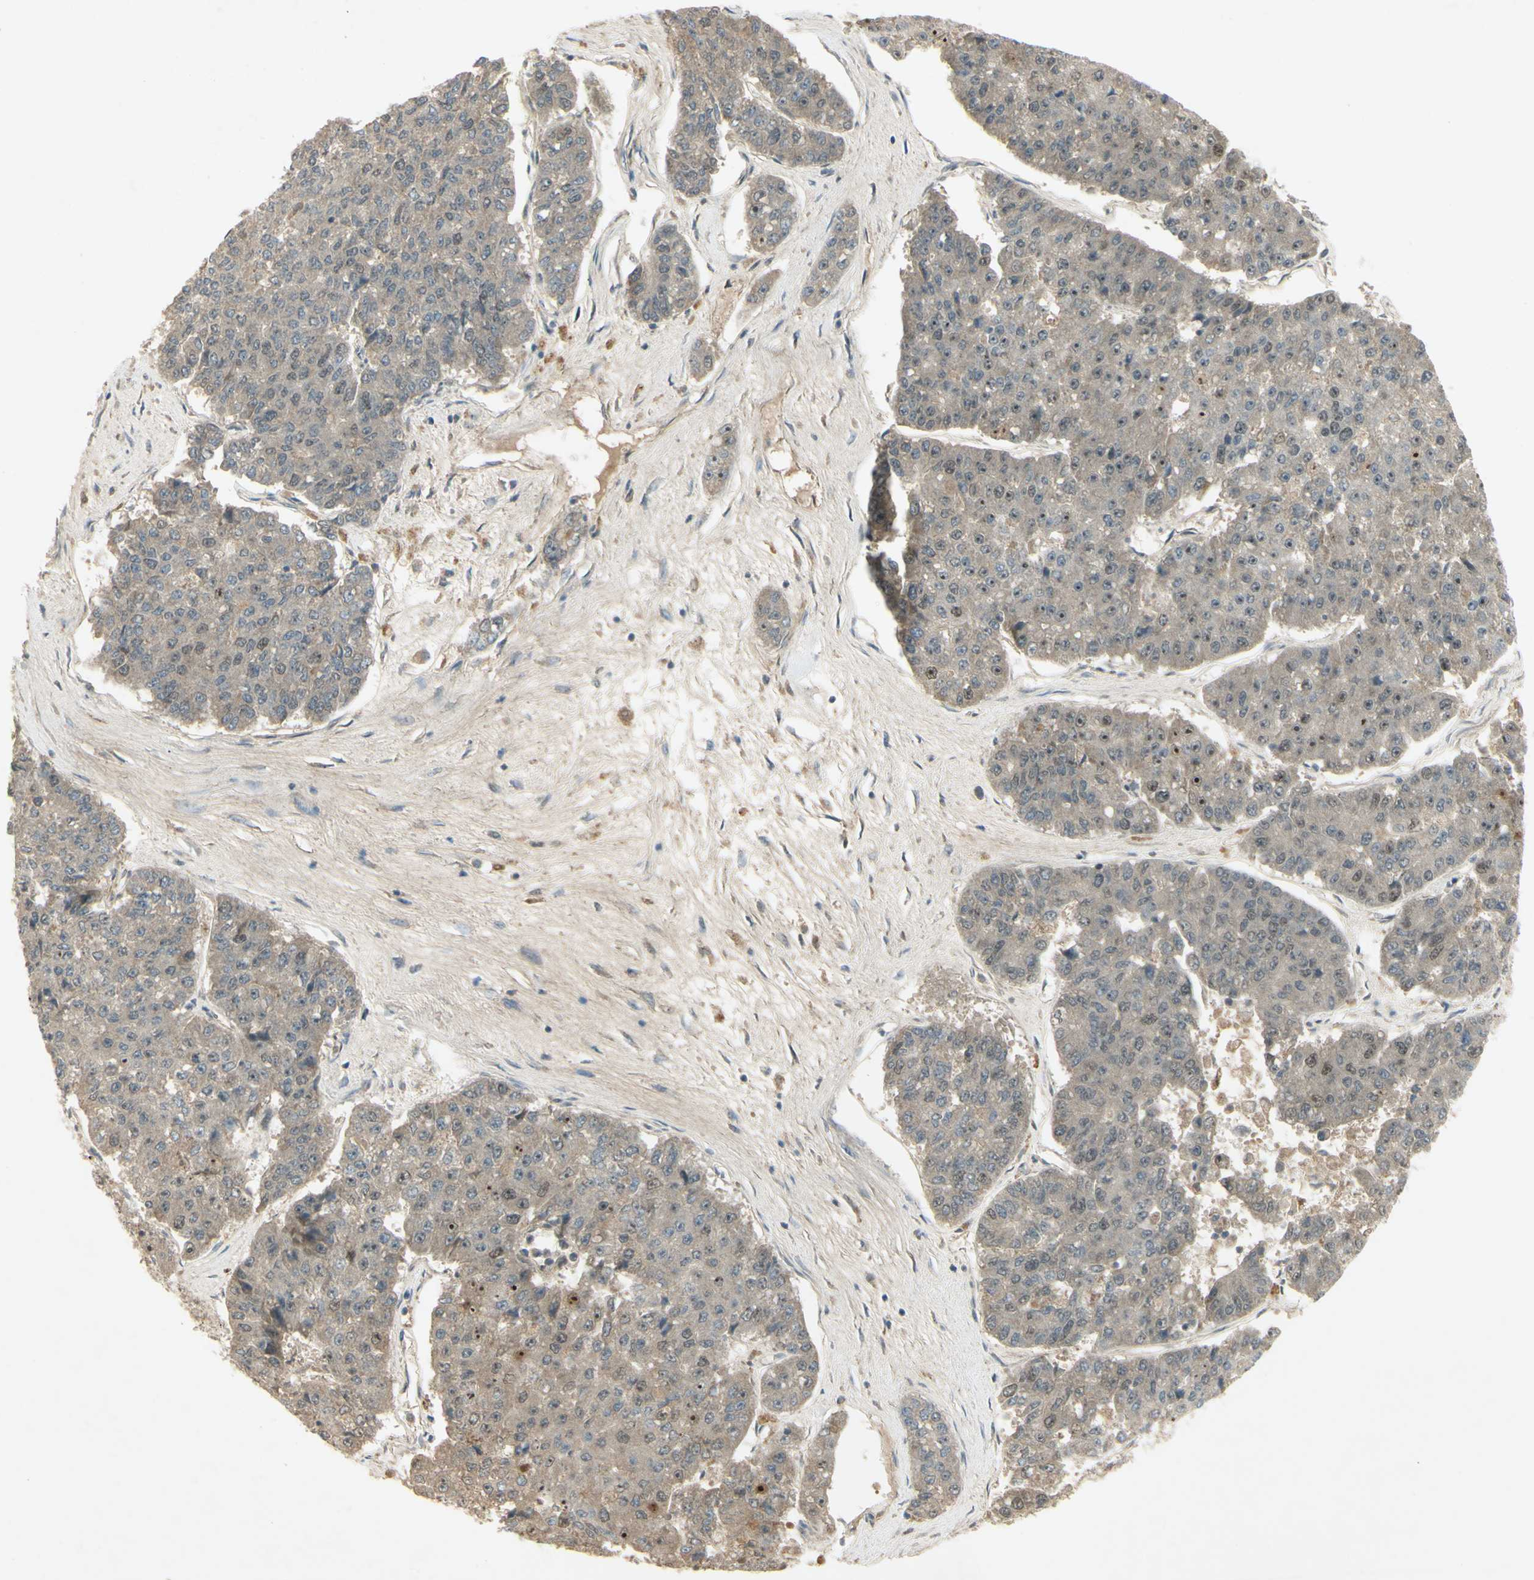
{"staining": {"intensity": "moderate", "quantity": "25%-75%", "location": "nuclear"}, "tissue": "pancreatic cancer", "cell_type": "Tumor cells", "image_type": "cancer", "snomed": [{"axis": "morphology", "description": "Adenocarcinoma, NOS"}, {"axis": "topography", "description": "Pancreas"}], "caption": "Tumor cells demonstrate moderate nuclear positivity in about 25%-75% of cells in pancreatic cancer (adenocarcinoma).", "gene": "RAD18", "patient": {"sex": "male", "age": 50}}